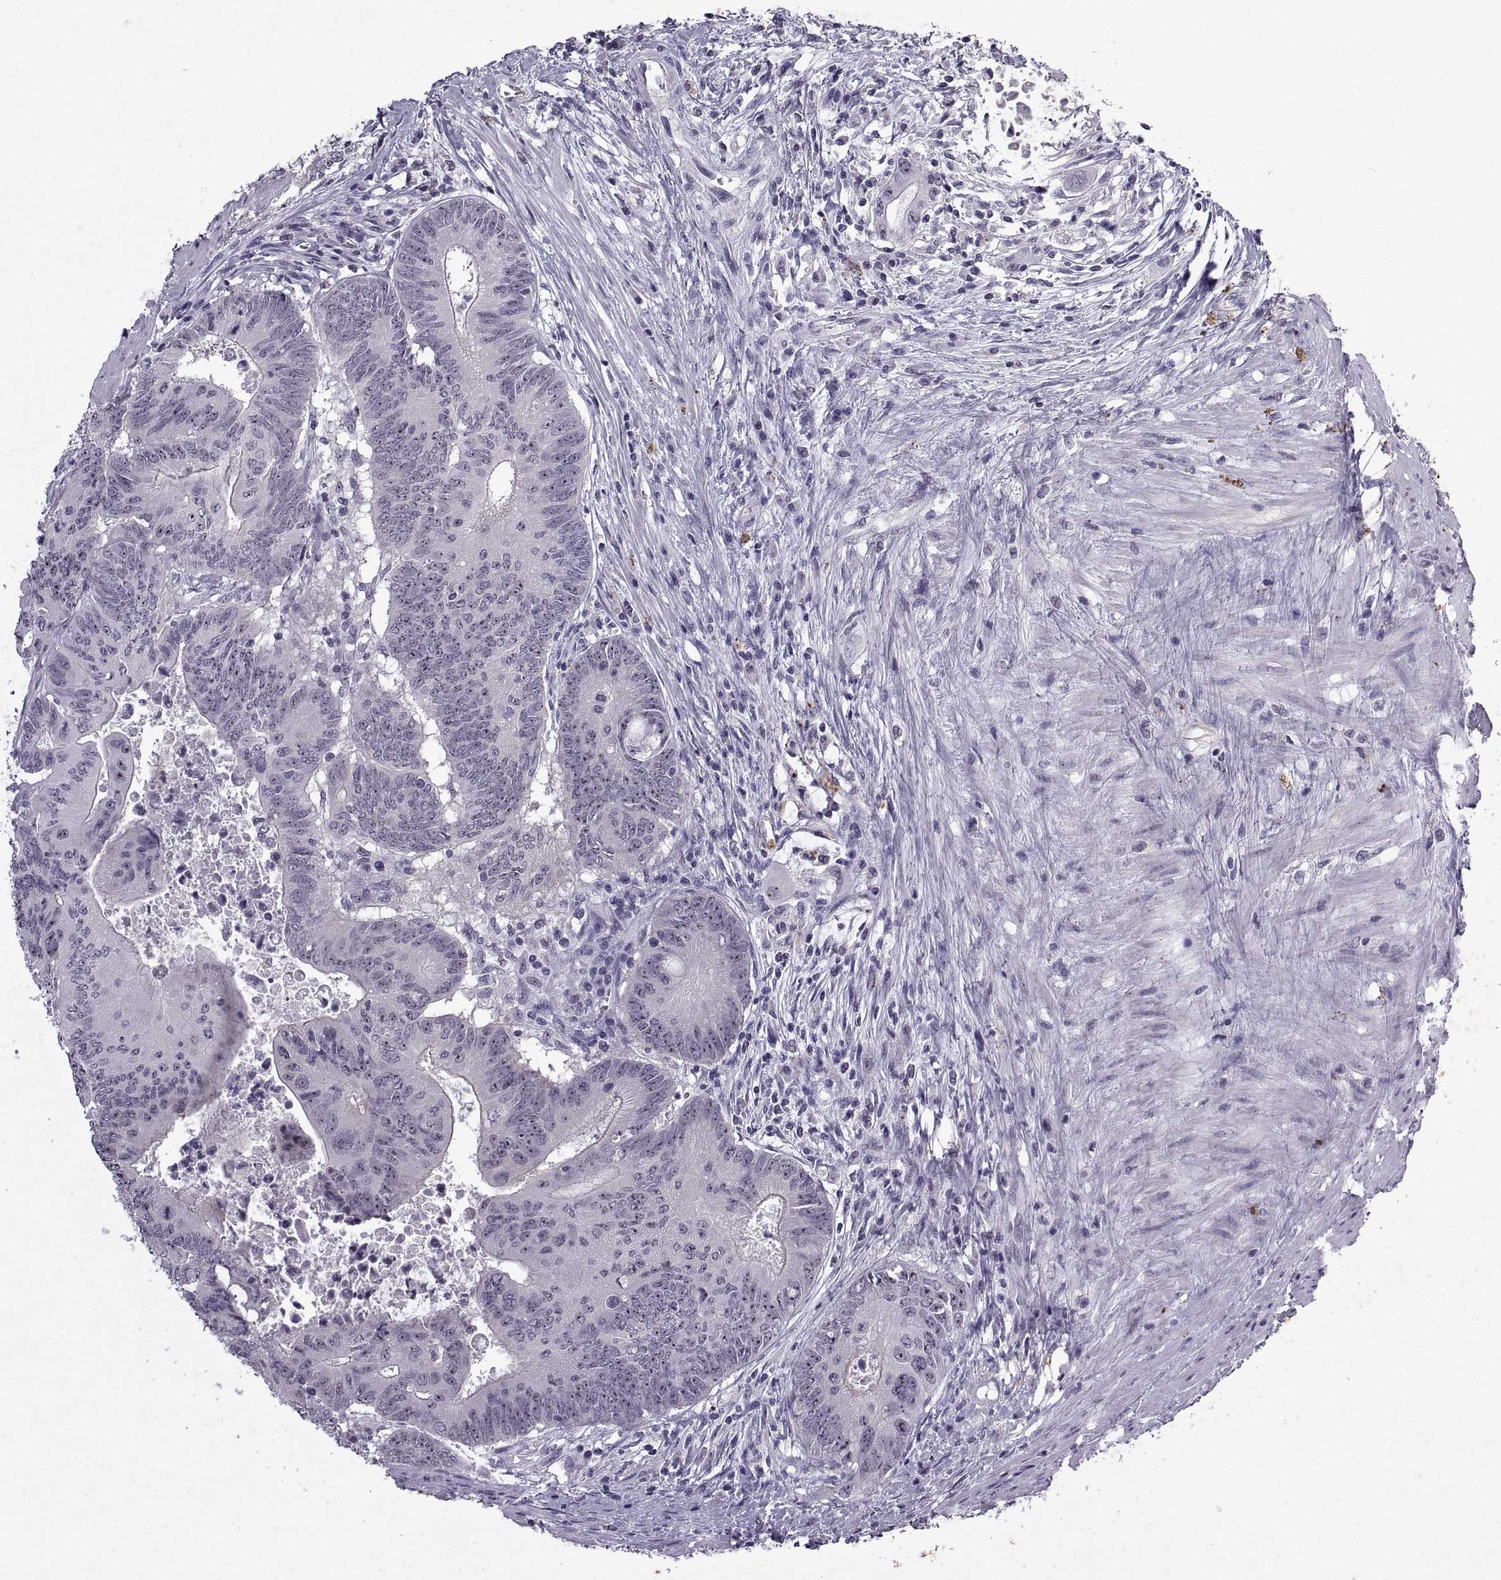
{"staining": {"intensity": "moderate", "quantity": "<25%", "location": "nuclear"}, "tissue": "colorectal cancer", "cell_type": "Tumor cells", "image_type": "cancer", "snomed": [{"axis": "morphology", "description": "Adenocarcinoma, NOS"}, {"axis": "topography", "description": "Rectum"}], "caption": "A micrograph of human adenocarcinoma (colorectal) stained for a protein exhibits moderate nuclear brown staining in tumor cells.", "gene": "SINHCAF", "patient": {"sex": "male", "age": 59}}